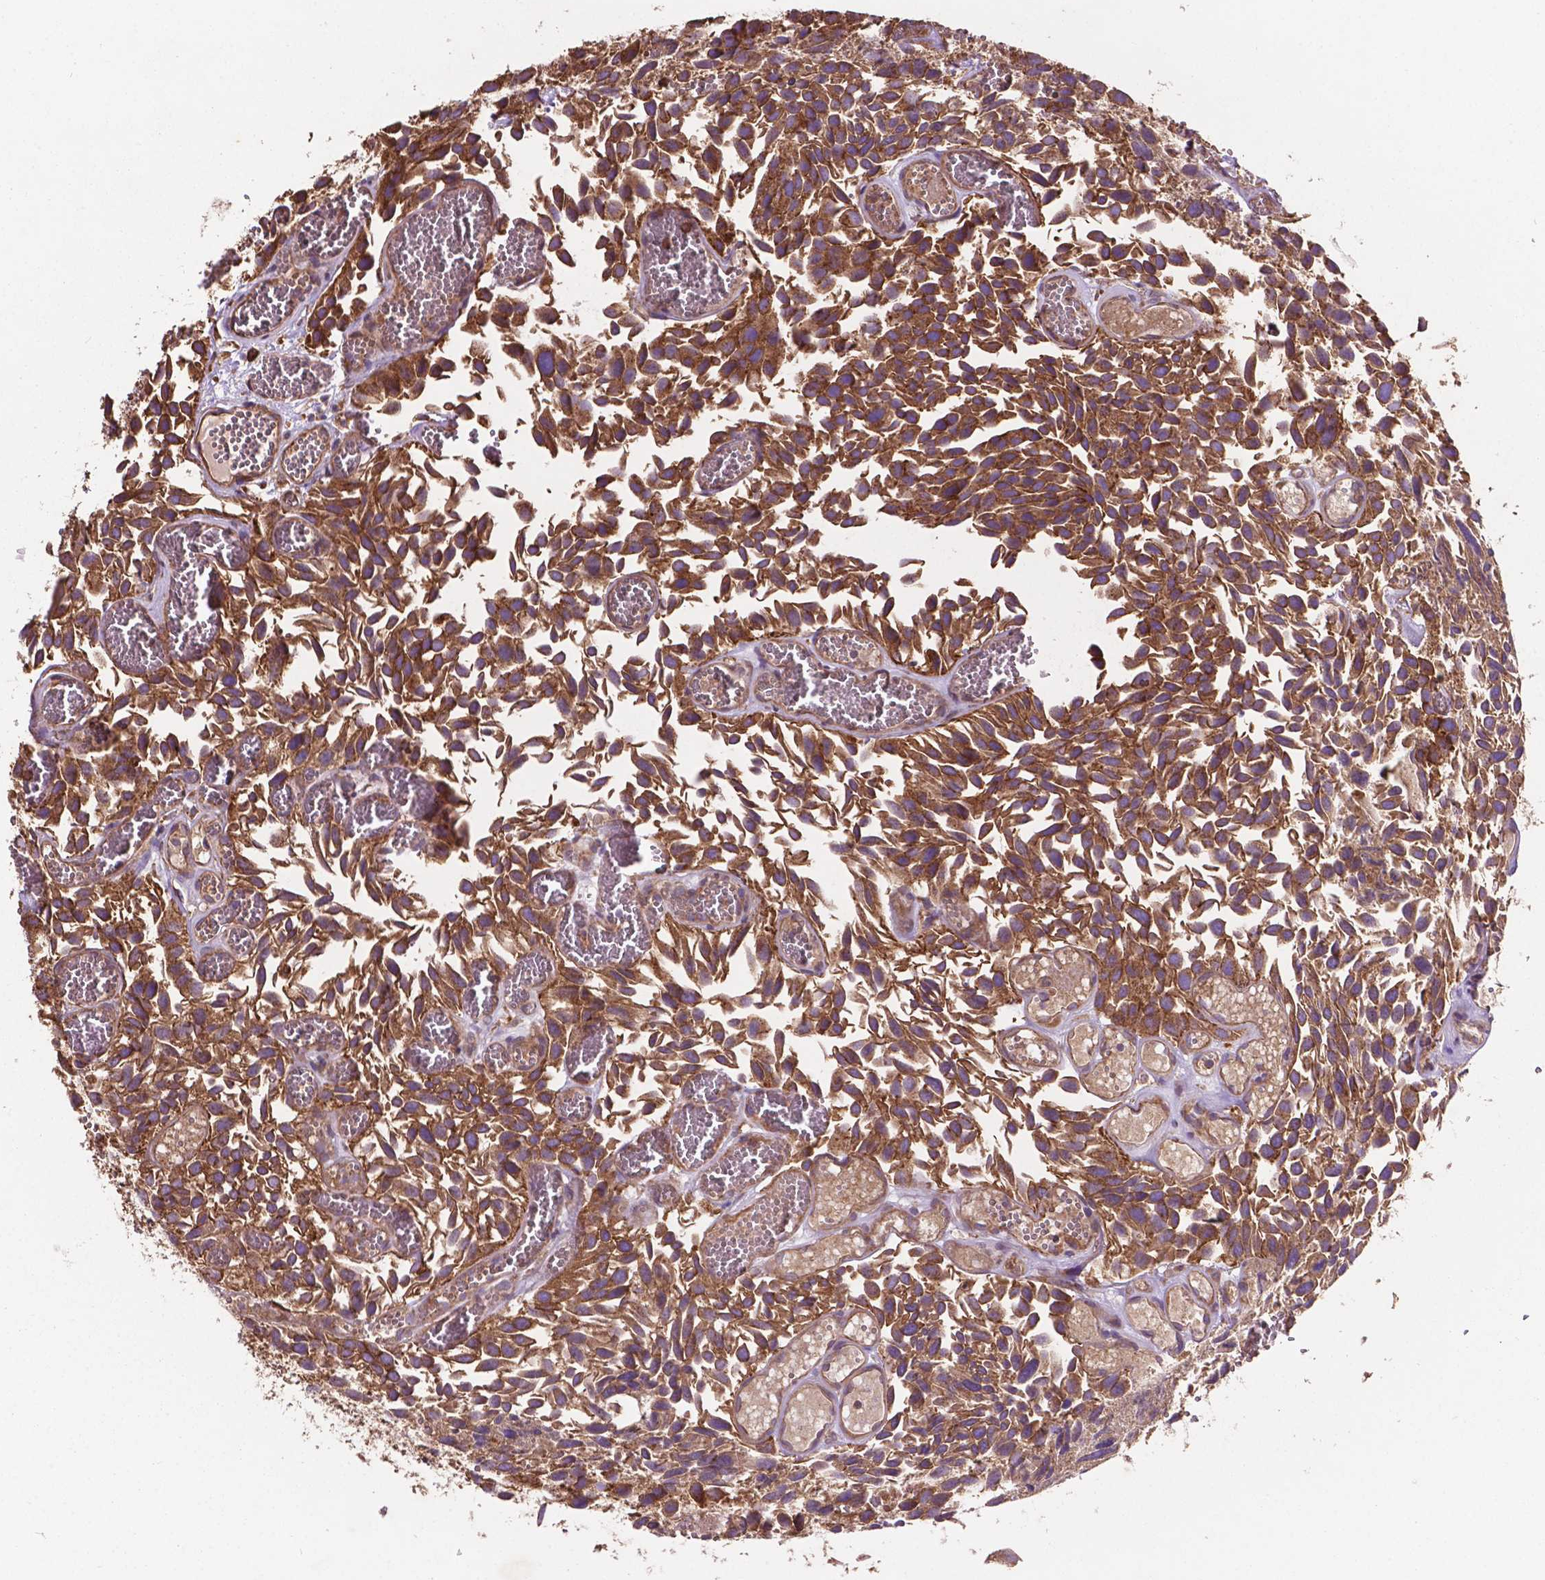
{"staining": {"intensity": "strong", "quantity": ">75%", "location": "cytoplasmic/membranous"}, "tissue": "urothelial cancer", "cell_type": "Tumor cells", "image_type": "cancer", "snomed": [{"axis": "morphology", "description": "Urothelial carcinoma, Low grade"}, {"axis": "topography", "description": "Urinary bladder"}], "caption": "A micrograph of urothelial cancer stained for a protein reveals strong cytoplasmic/membranous brown staining in tumor cells. (Brightfield microscopy of DAB IHC at high magnification).", "gene": "CCDC71L", "patient": {"sex": "female", "age": 69}}